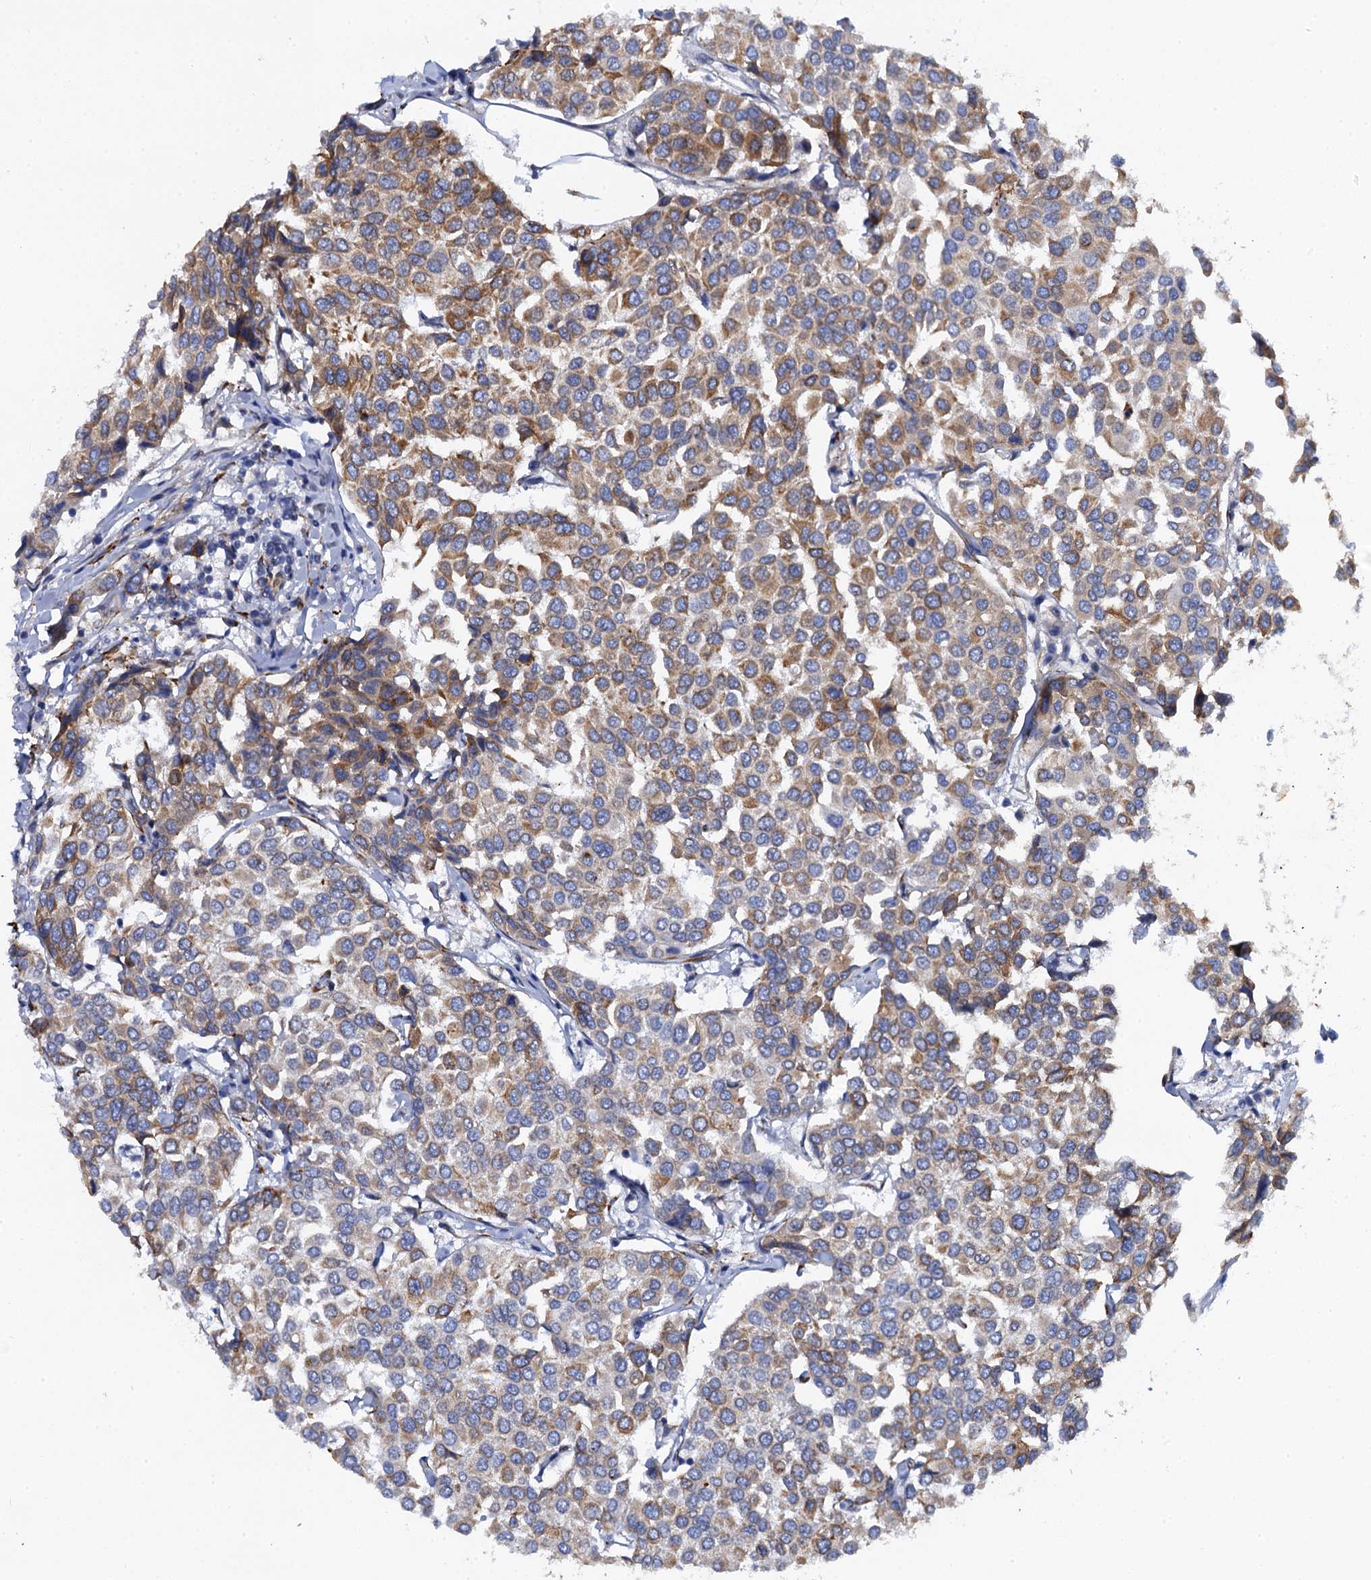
{"staining": {"intensity": "moderate", "quantity": ">75%", "location": "cytoplasmic/membranous"}, "tissue": "breast cancer", "cell_type": "Tumor cells", "image_type": "cancer", "snomed": [{"axis": "morphology", "description": "Duct carcinoma"}, {"axis": "topography", "description": "Breast"}], "caption": "Immunohistochemistry of breast infiltrating ductal carcinoma displays medium levels of moderate cytoplasmic/membranous expression in about >75% of tumor cells.", "gene": "POGLUT3", "patient": {"sex": "female", "age": 55}}